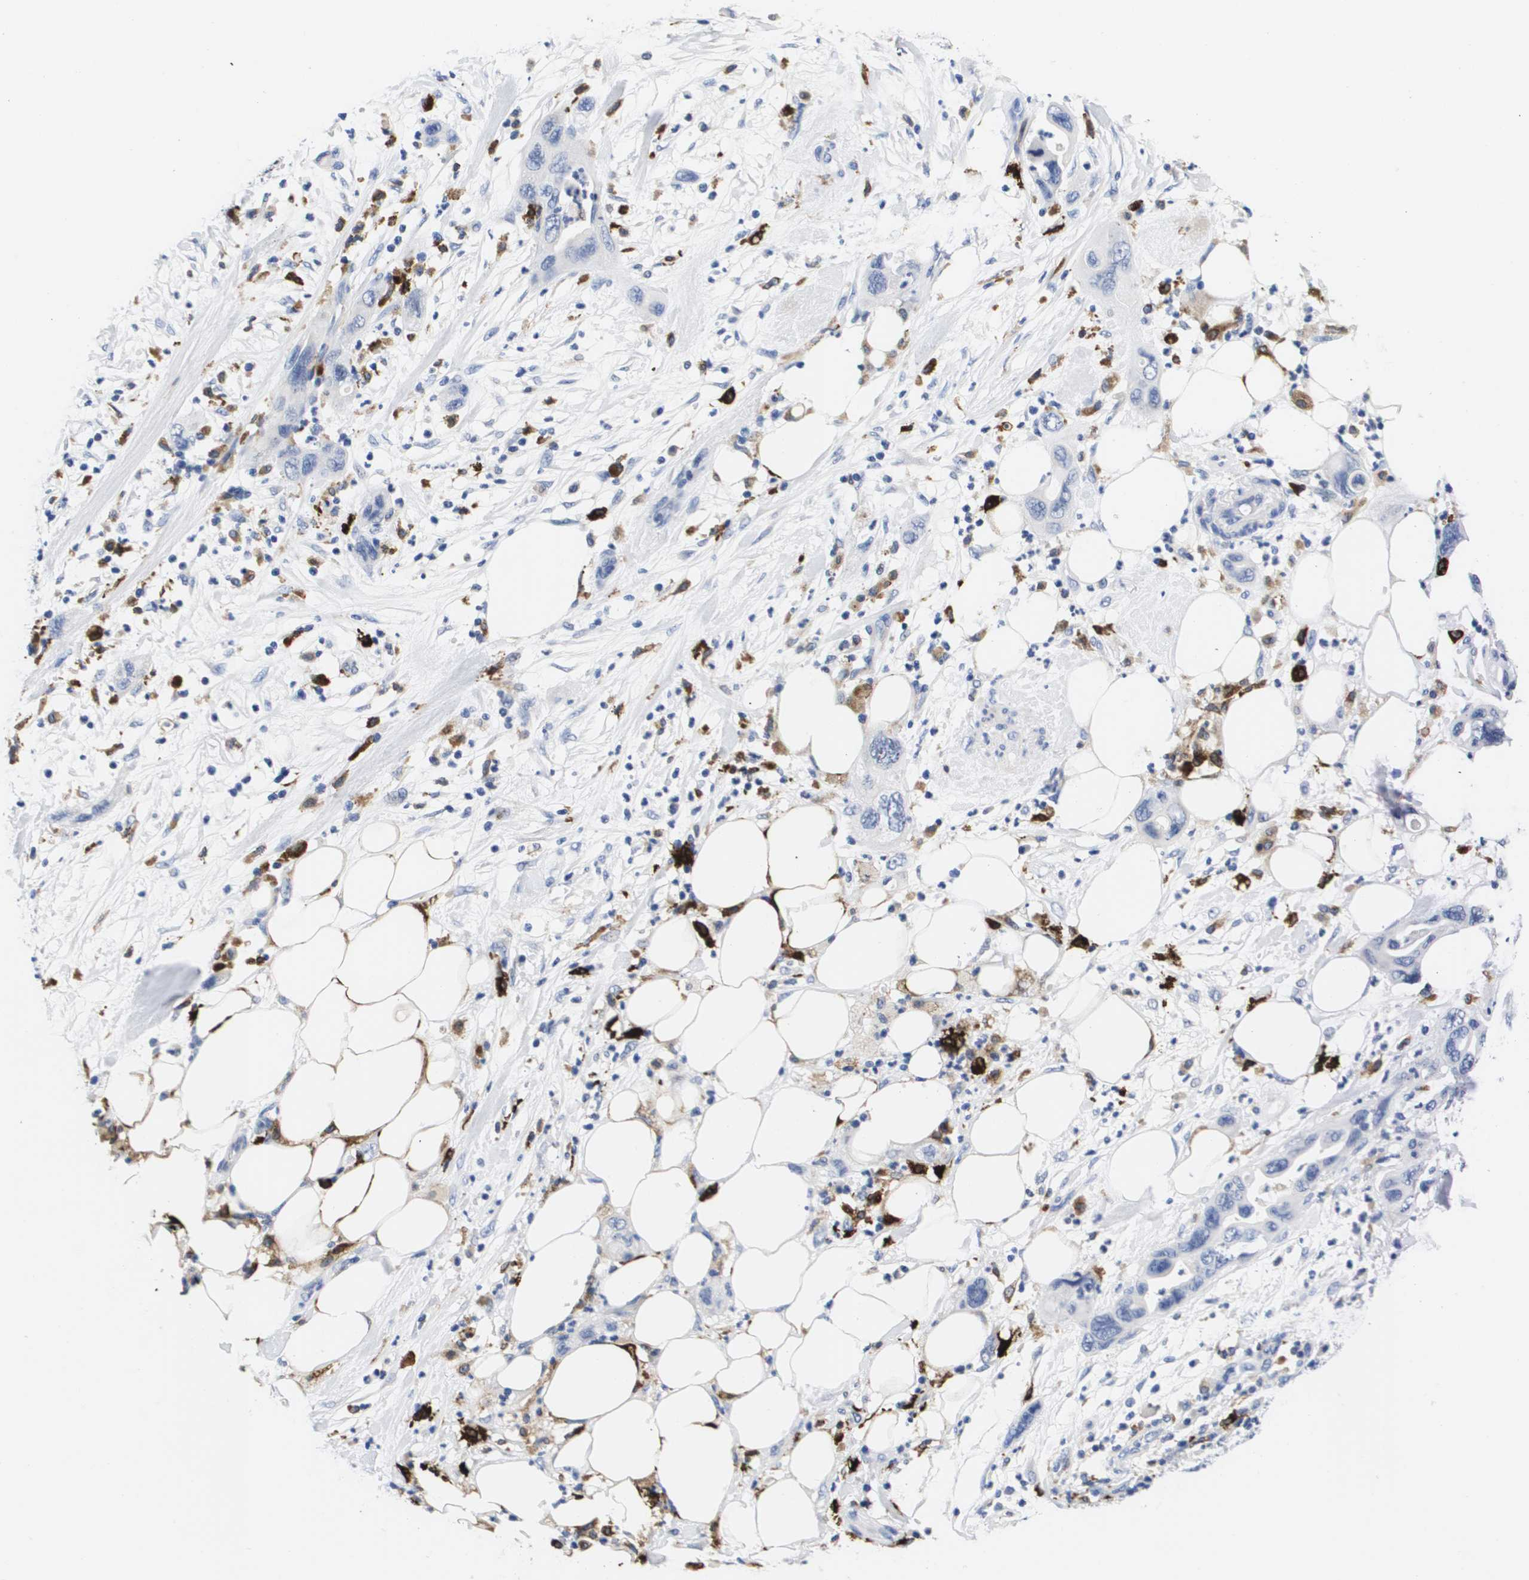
{"staining": {"intensity": "negative", "quantity": "none", "location": "none"}, "tissue": "pancreatic cancer", "cell_type": "Tumor cells", "image_type": "cancer", "snomed": [{"axis": "morphology", "description": "Adenocarcinoma, NOS"}, {"axis": "topography", "description": "Pancreas"}], "caption": "A high-resolution image shows immunohistochemistry staining of pancreatic cancer (adenocarcinoma), which shows no significant expression in tumor cells.", "gene": "HMOX1", "patient": {"sex": "female", "age": 71}}